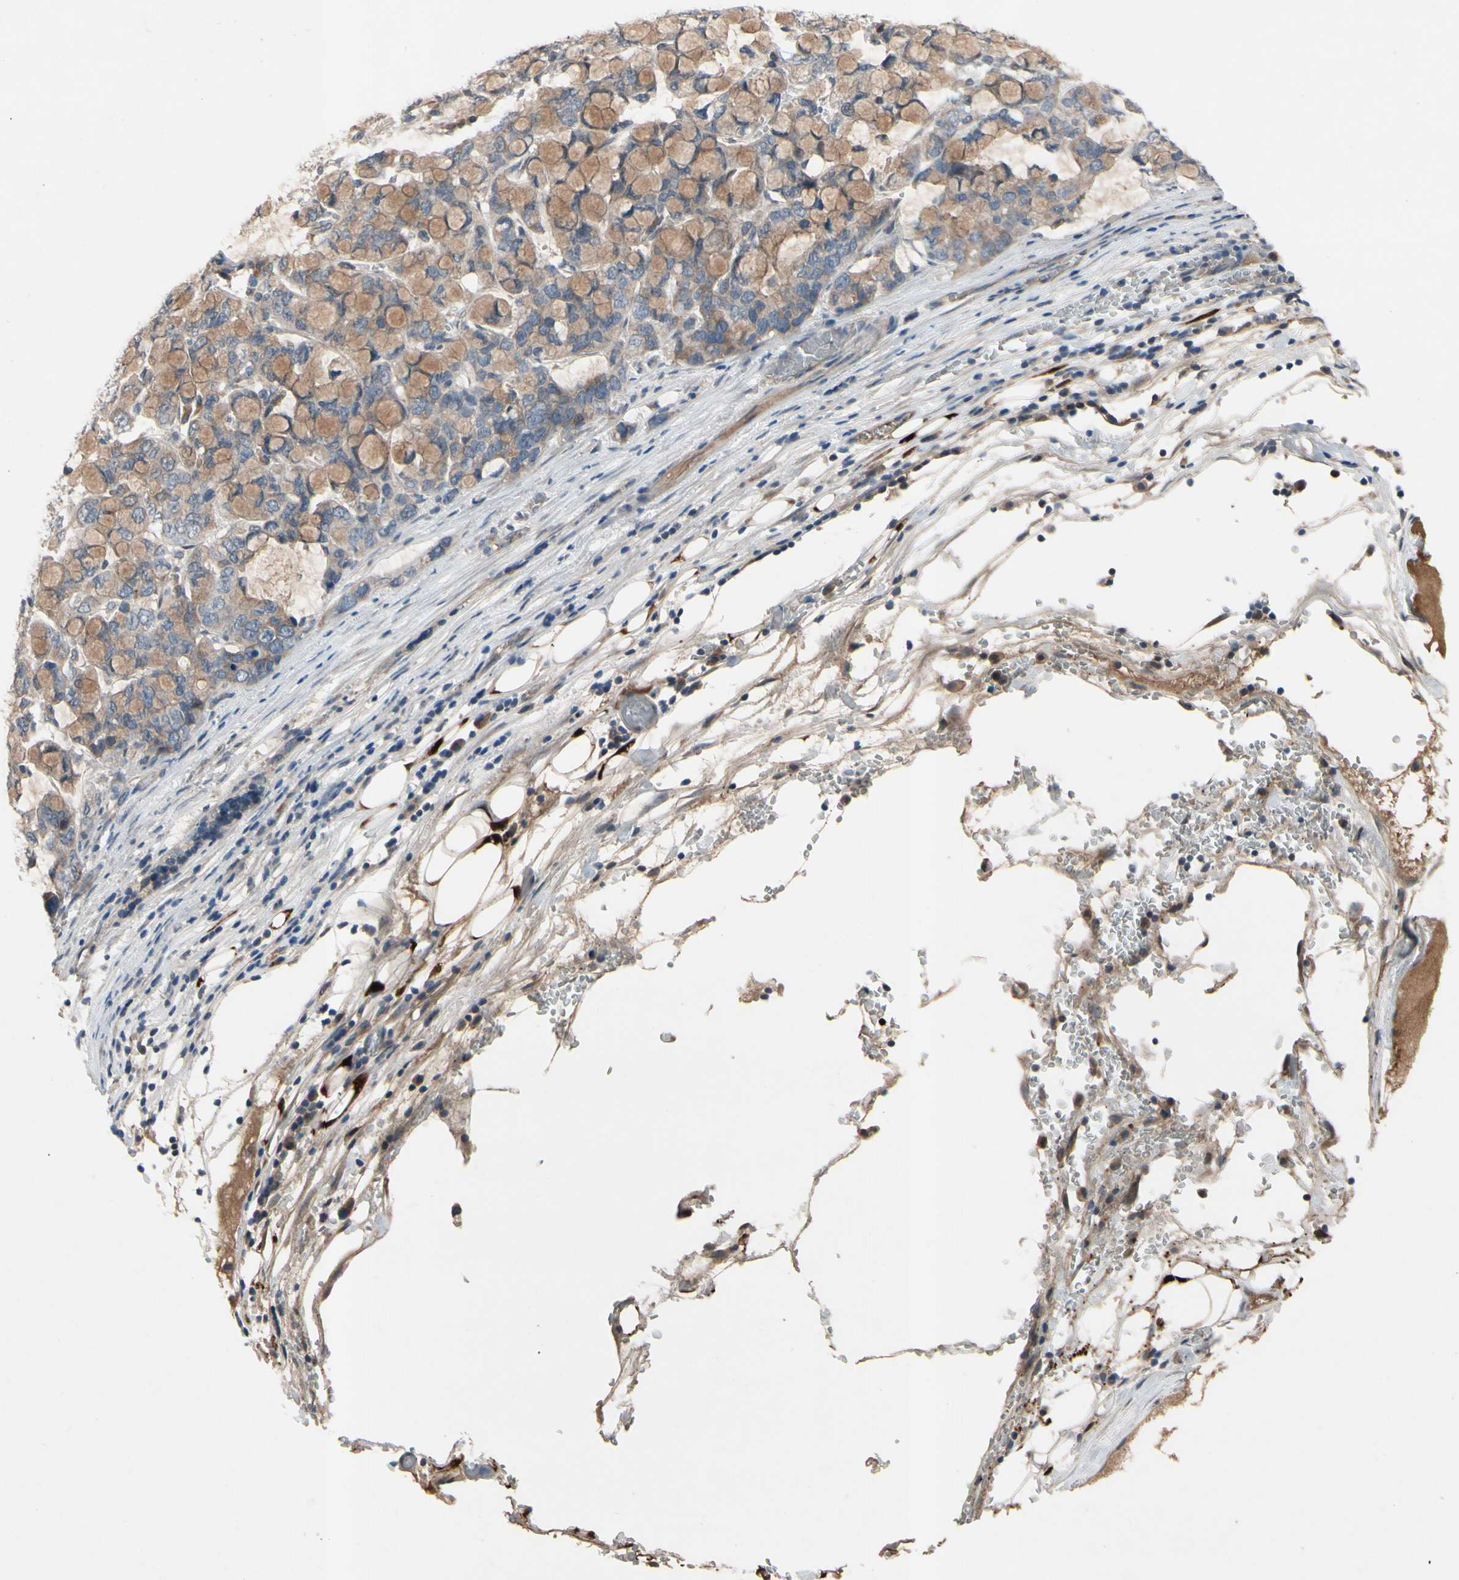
{"staining": {"intensity": "weak", "quantity": ">75%", "location": "cytoplasmic/membranous"}, "tissue": "stomach cancer", "cell_type": "Tumor cells", "image_type": "cancer", "snomed": [{"axis": "morphology", "description": "Adenocarcinoma, NOS"}, {"axis": "topography", "description": "Stomach, lower"}], "caption": "This photomicrograph shows IHC staining of stomach cancer (adenocarcinoma), with low weak cytoplasmic/membranous expression in about >75% of tumor cells.", "gene": "ICAM5", "patient": {"sex": "male", "age": 84}}